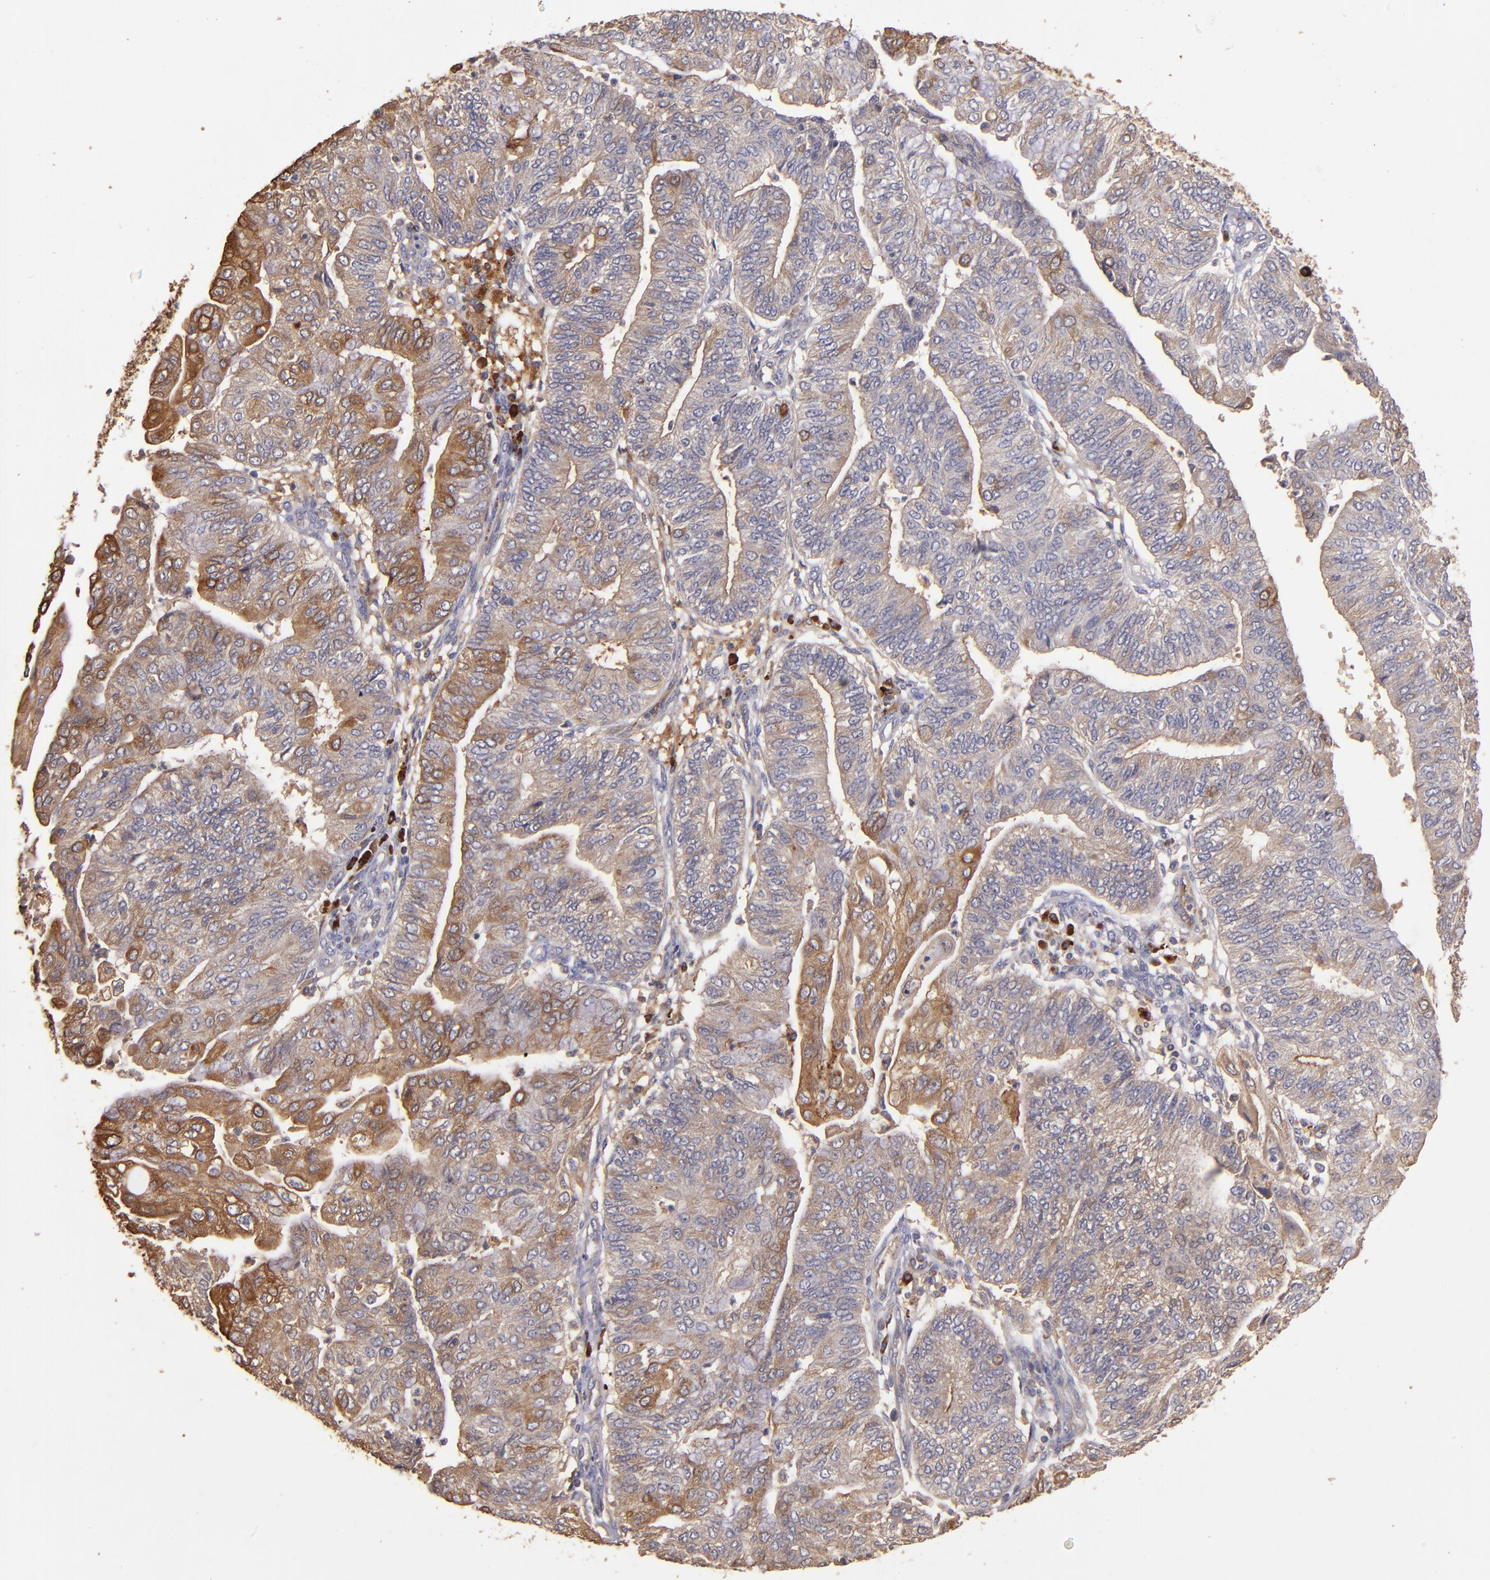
{"staining": {"intensity": "weak", "quantity": ">75%", "location": "cytoplasmic/membranous"}, "tissue": "endometrial cancer", "cell_type": "Tumor cells", "image_type": "cancer", "snomed": [{"axis": "morphology", "description": "Adenocarcinoma, NOS"}, {"axis": "topography", "description": "Endometrium"}], "caption": "Tumor cells display weak cytoplasmic/membranous positivity in approximately >75% of cells in endometrial cancer (adenocarcinoma).", "gene": "SRRD", "patient": {"sex": "female", "age": 59}}